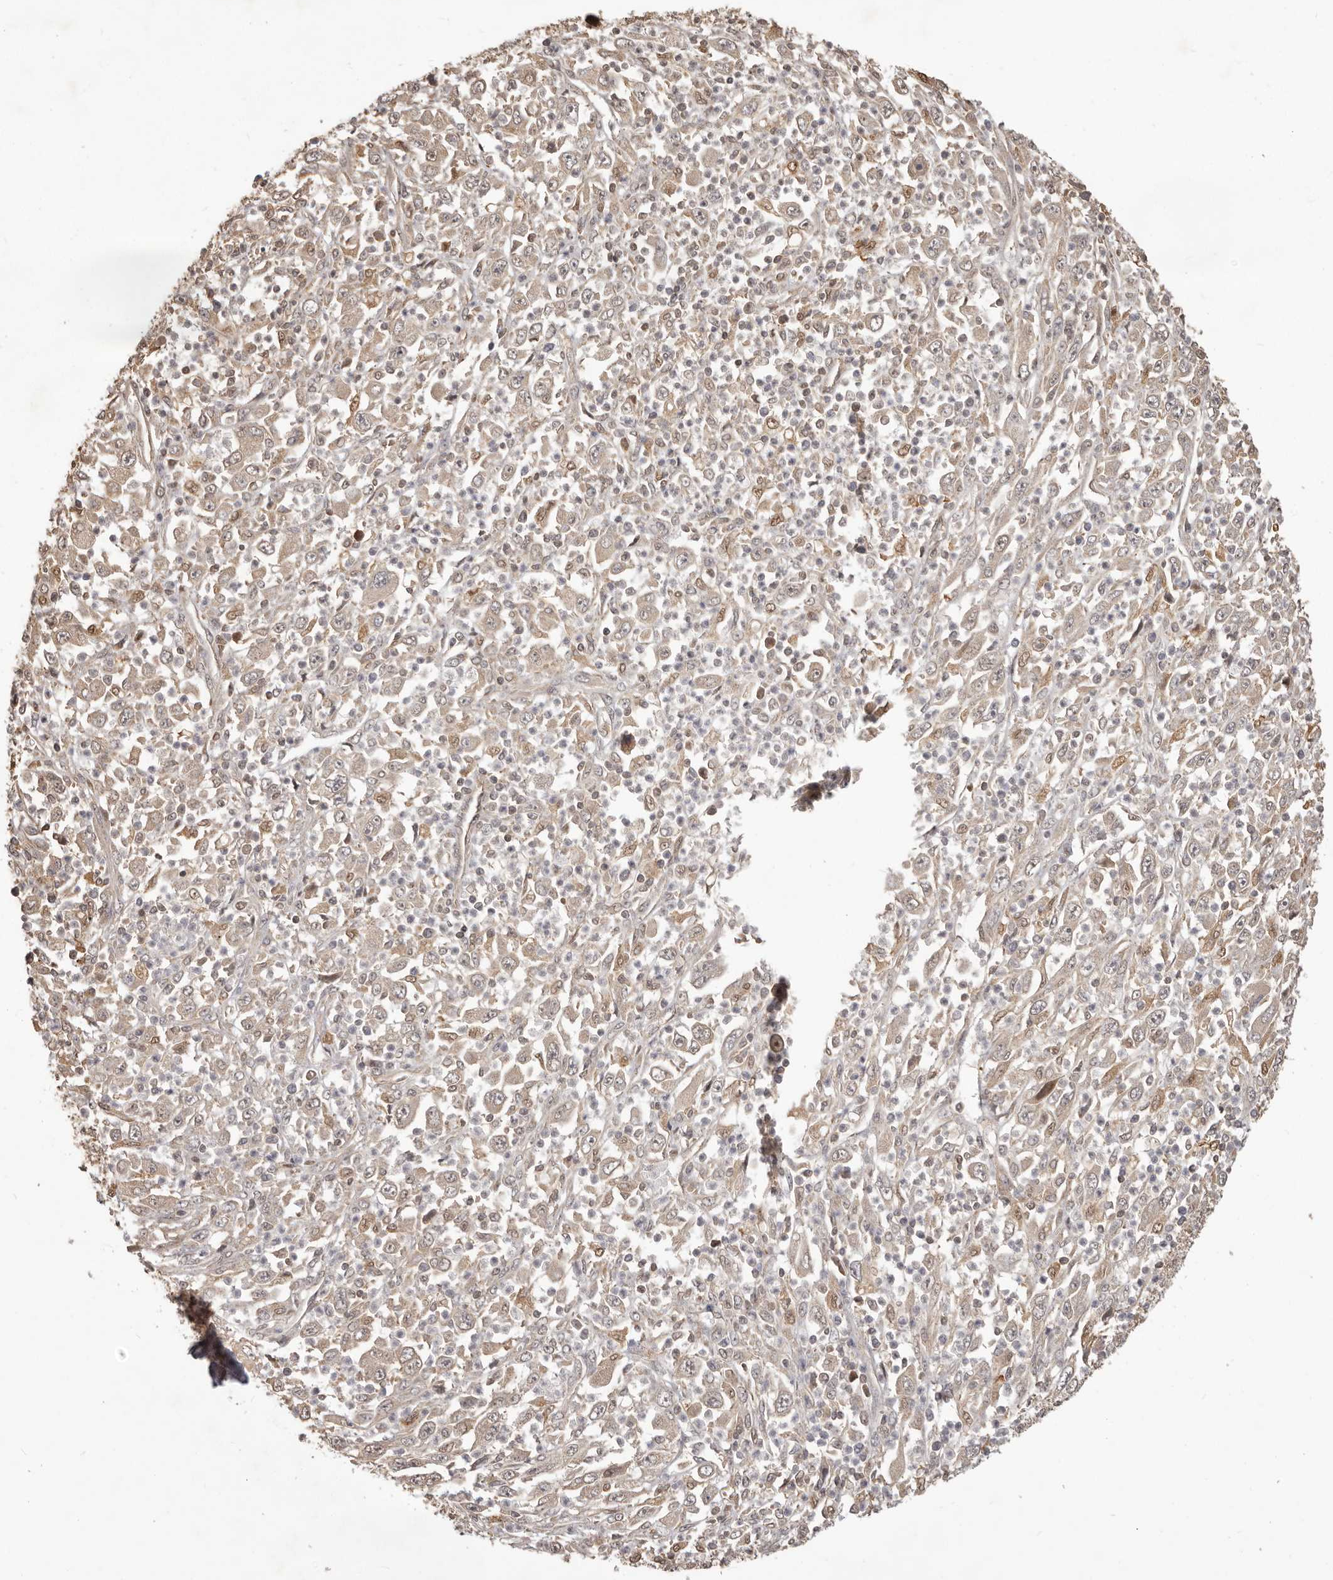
{"staining": {"intensity": "weak", "quantity": "<25%", "location": "cytoplasmic/membranous"}, "tissue": "melanoma", "cell_type": "Tumor cells", "image_type": "cancer", "snomed": [{"axis": "morphology", "description": "Malignant melanoma, Metastatic site"}, {"axis": "topography", "description": "Skin"}], "caption": "The histopathology image displays no significant expression in tumor cells of melanoma.", "gene": "MTO1", "patient": {"sex": "female", "age": 56}}